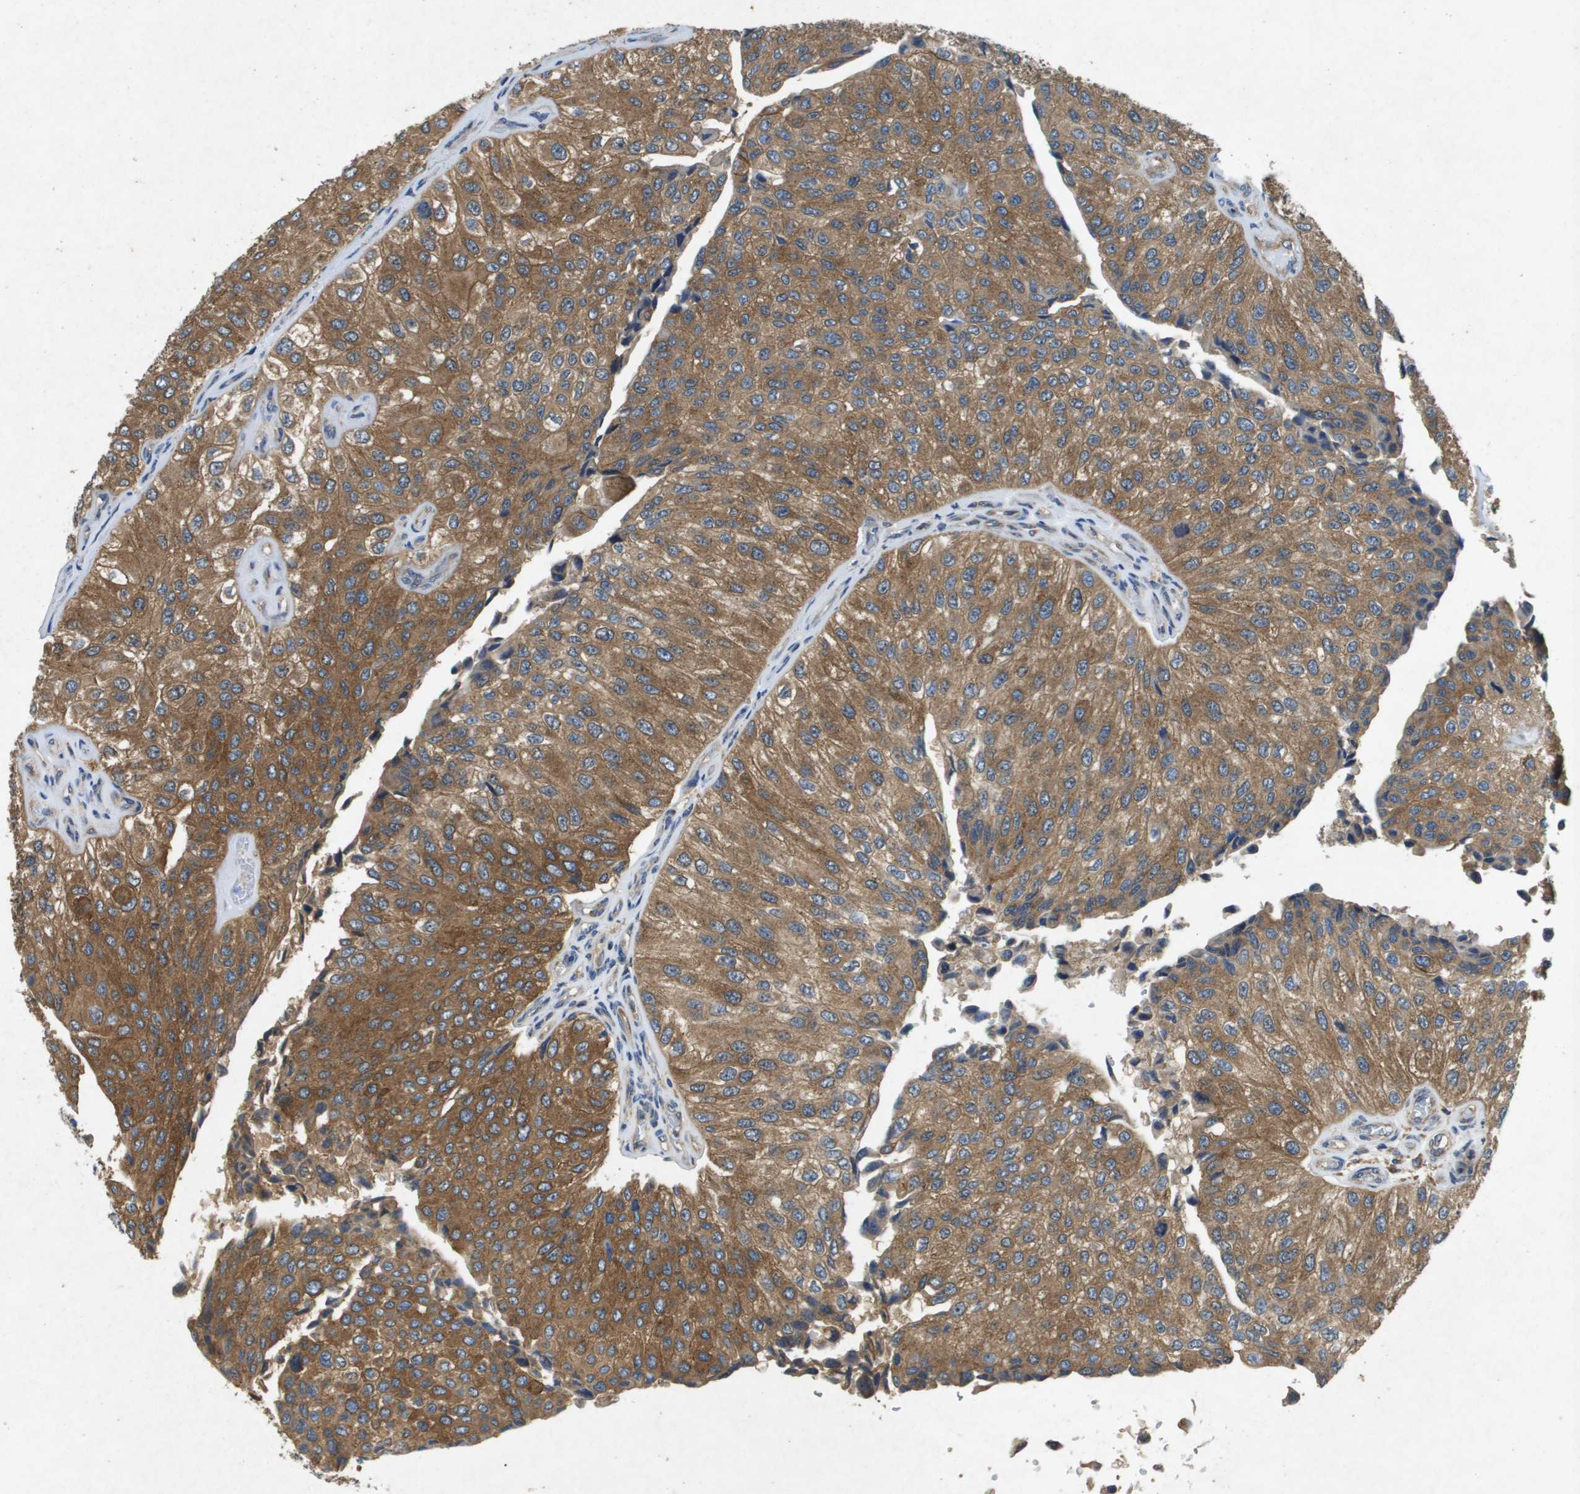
{"staining": {"intensity": "moderate", "quantity": ">75%", "location": "cytoplasmic/membranous"}, "tissue": "urothelial cancer", "cell_type": "Tumor cells", "image_type": "cancer", "snomed": [{"axis": "morphology", "description": "Urothelial carcinoma, High grade"}, {"axis": "topography", "description": "Kidney"}, {"axis": "topography", "description": "Urinary bladder"}], "caption": "The immunohistochemical stain highlights moderate cytoplasmic/membranous positivity in tumor cells of urothelial carcinoma (high-grade) tissue.", "gene": "PTPRT", "patient": {"sex": "male", "age": 77}}